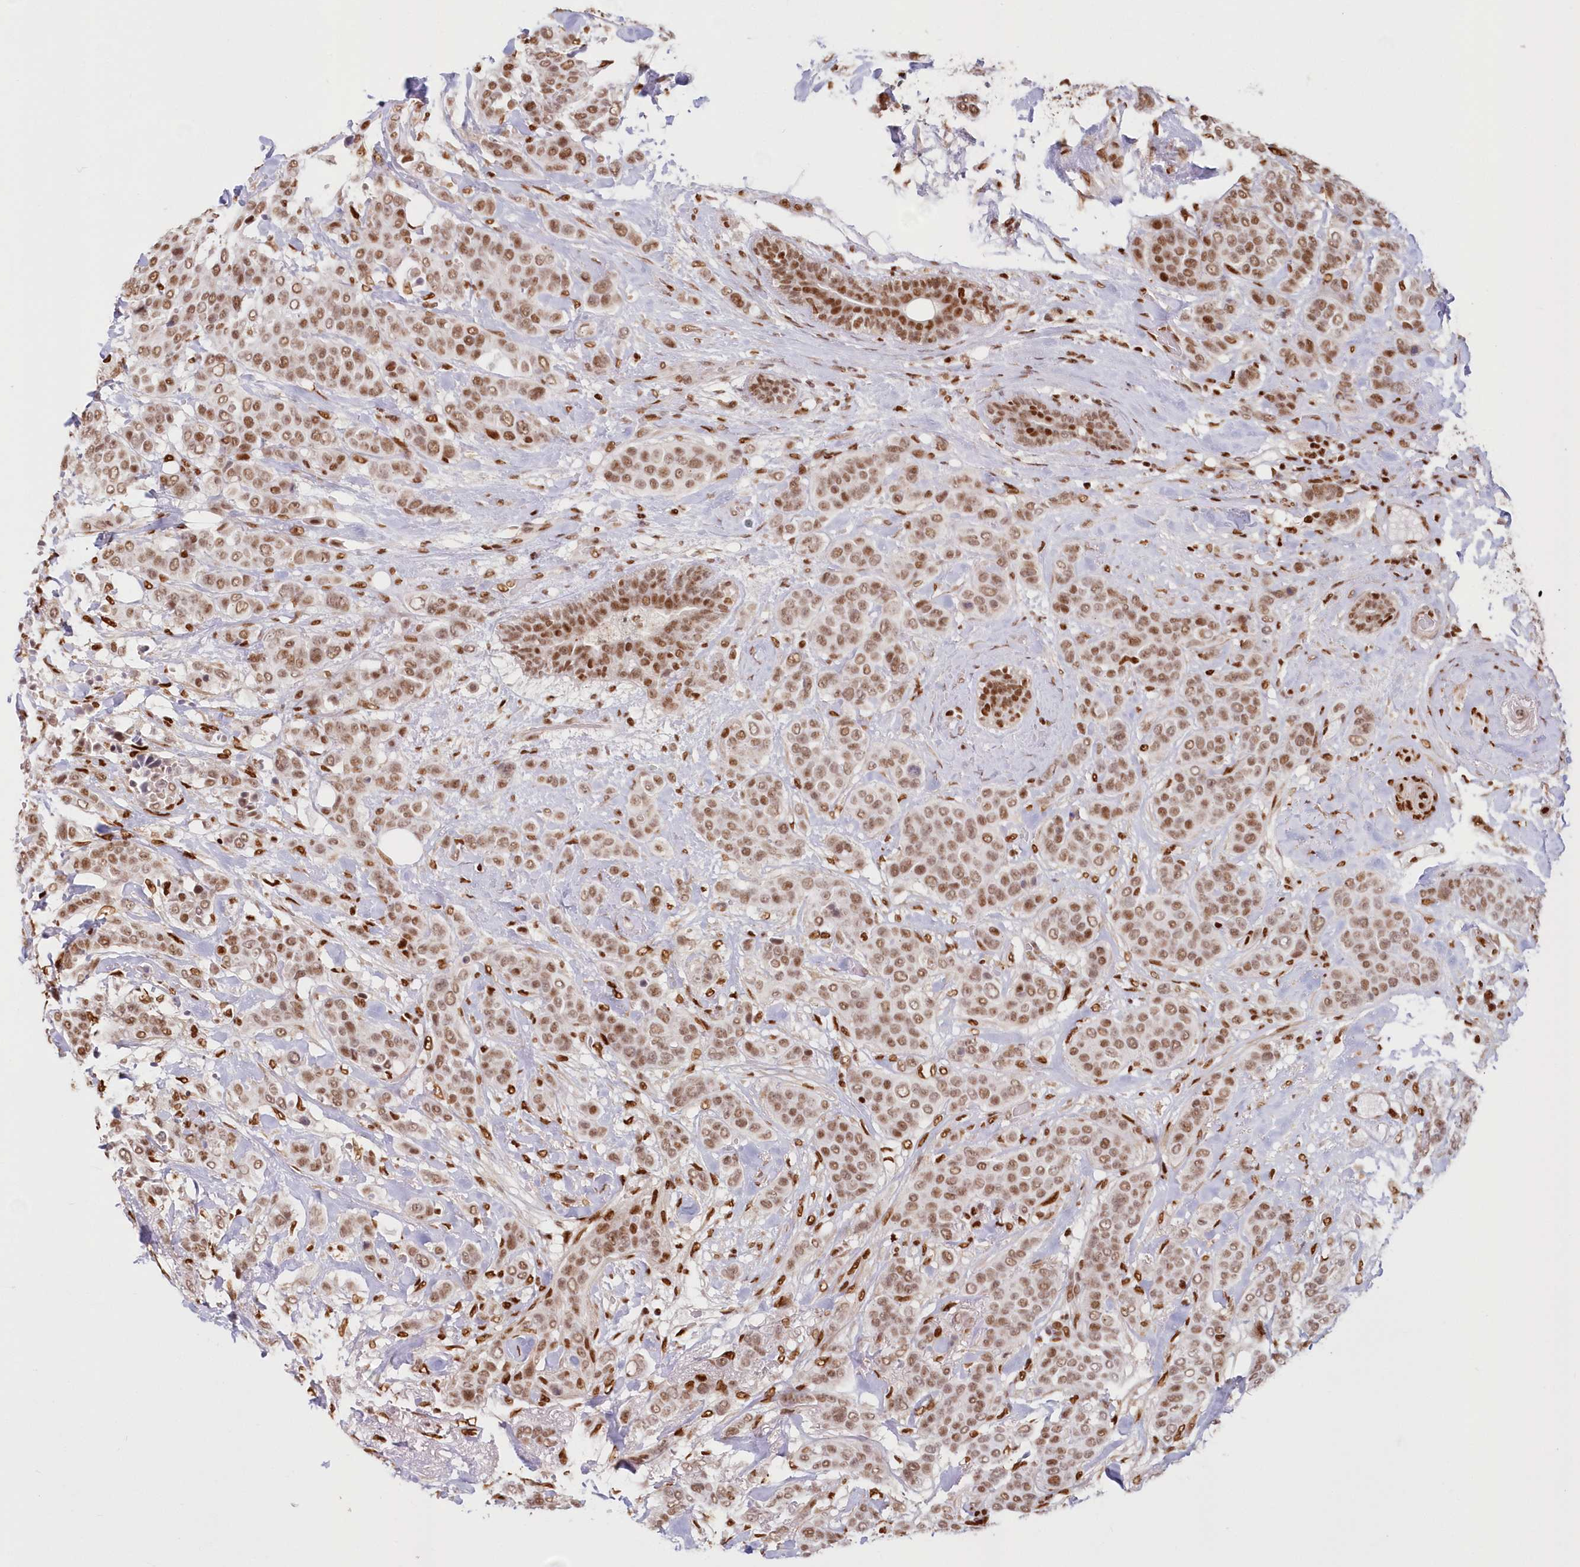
{"staining": {"intensity": "moderate", "quantity": ">75%", "location": "nuclear"}, "tissue": "breast cancer", "cell_type": "Tumor cells", "image_type": "cancer", "snomed": [{"axis": "morphology", "description": "Lobular carcinoma"}, {"axis": "topography", "description": "Breast"}], "caption": "Human breast cancer (lobular carcinoma) stained with a brown dye demonstrates moderate nuclear positive staining in approximately >75% of tumor cells.", "gene": "POLR2B", "patient": {"sex": "female", "age": 51}}